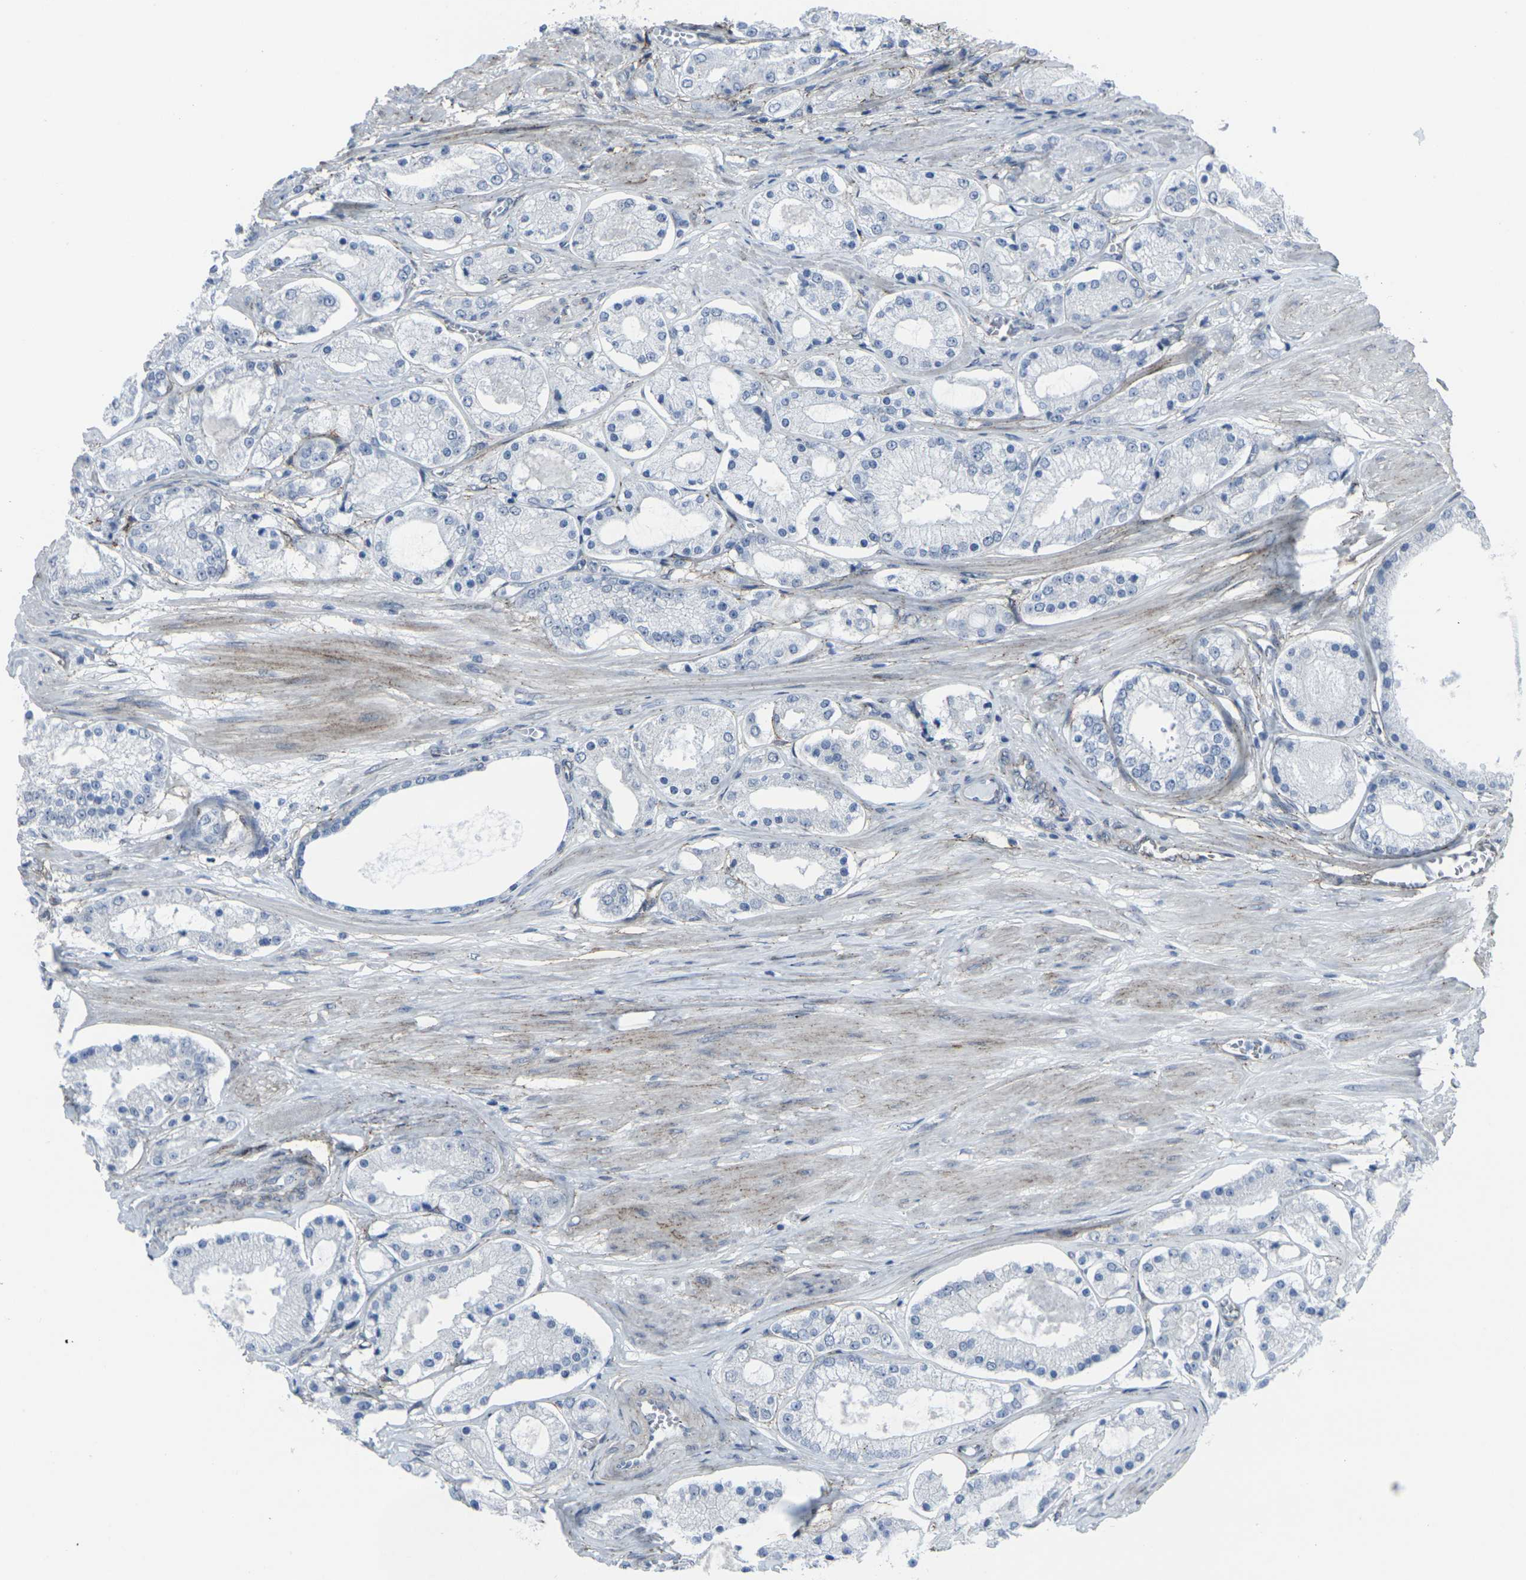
{"staining": {"intensity": "negative", "quantity": "none", "location": "none"}, "tissue": "prostate cancer", "cell_type": "Tumor cells", "image_type": "cancer", "snomed": [{"axis": "morphology", "description": "Adenocarcinoma, High grade"}, {"axis": "topography", "description": "Prostate"}], "caption": "The photomicrograph reveals no significant expression in tumor cells of prostate cancer (adenocarcinoma (high-grade)).", "gene": "CDH11", "patient": {"sex": "male", "age": 66}}